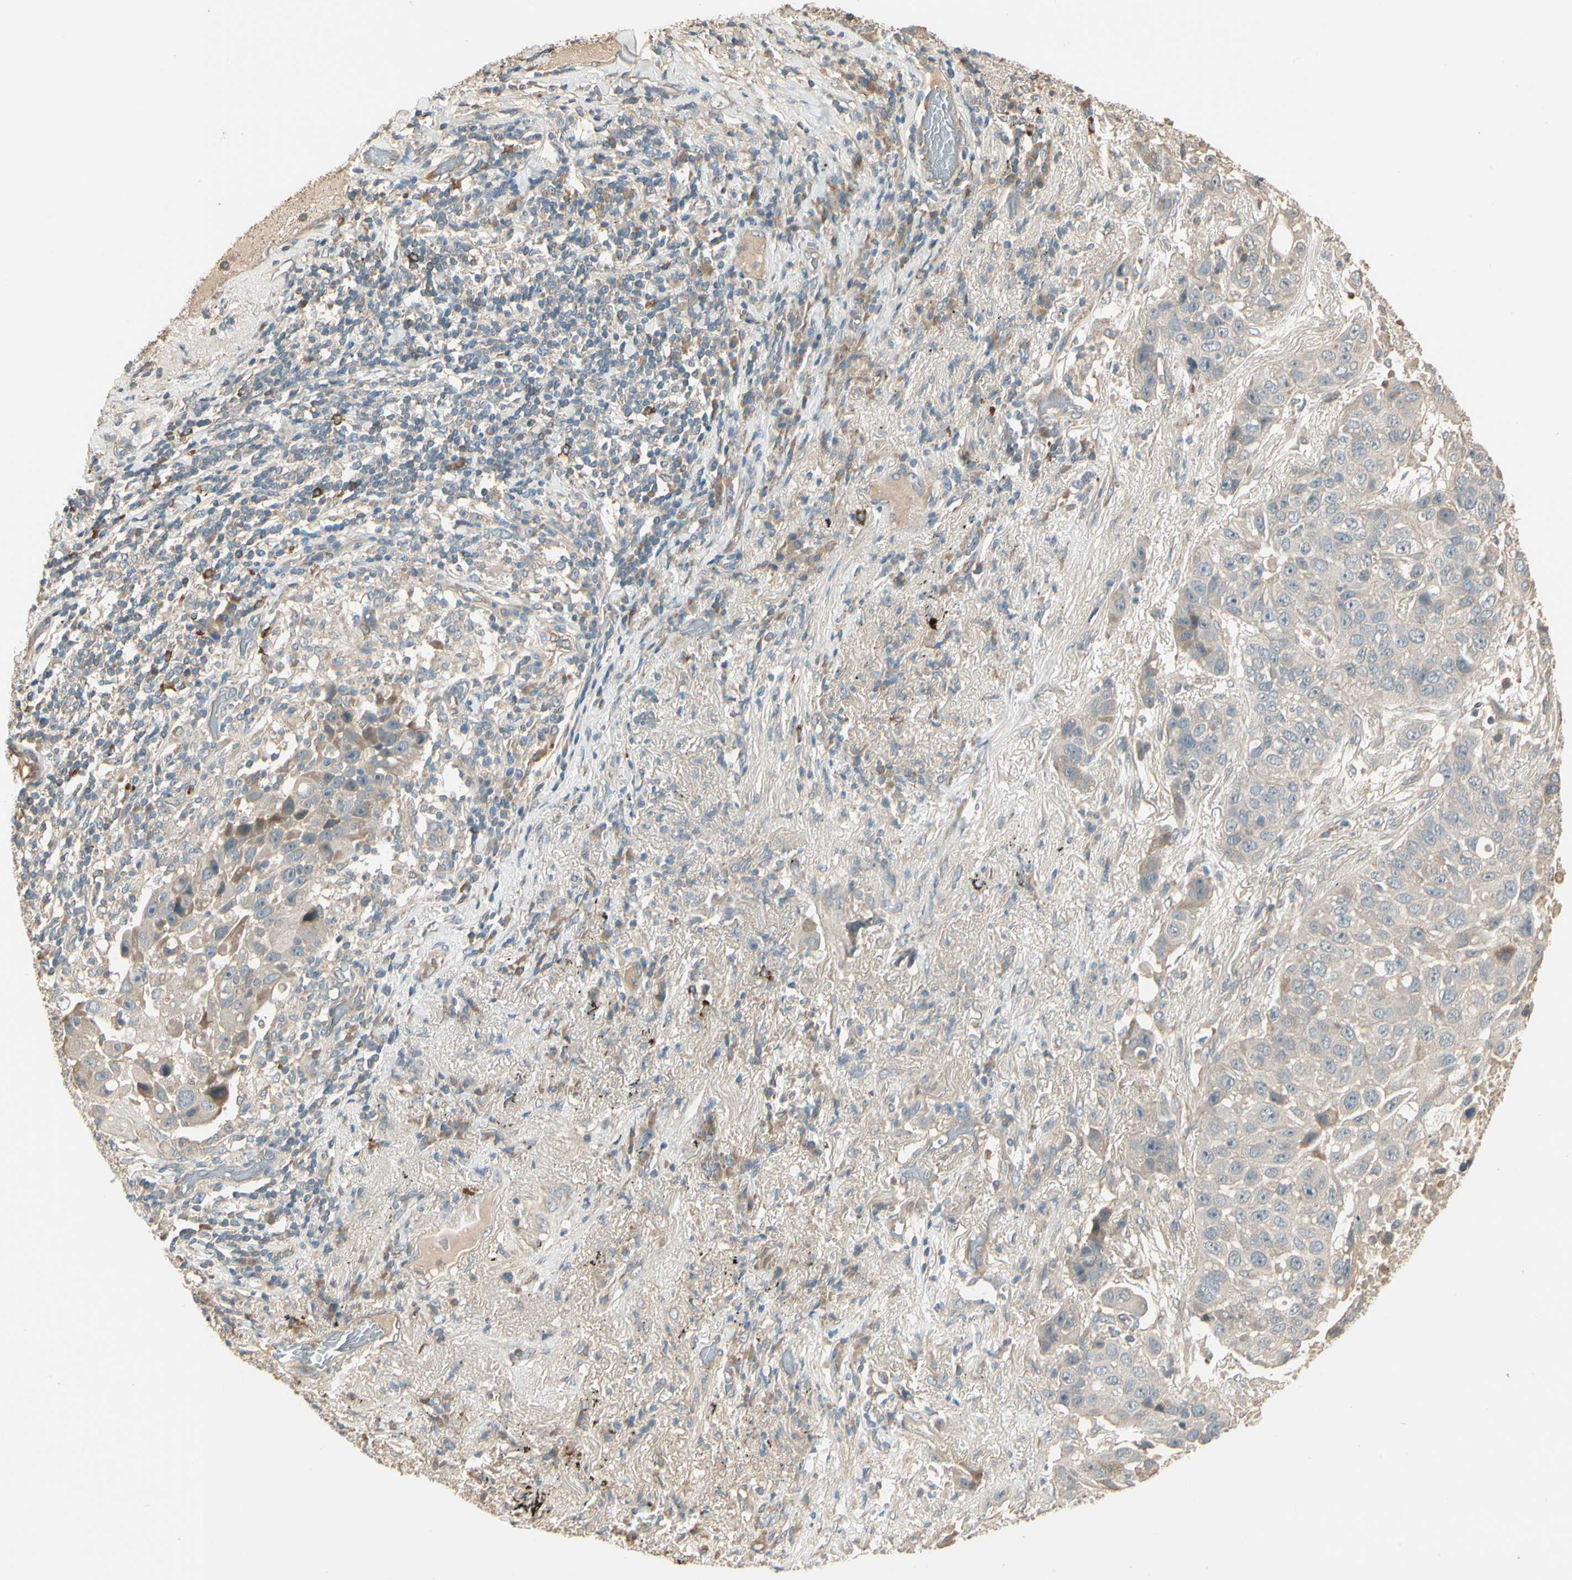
{"staining": {"intensity": "weak", "quantity": "25%-75%", "location": "cytoplasmic/membranous"}, "tissue": "lung cancer", "cell_type": "Tumor cells", "image_type": "cancer", "snomed": [{"axis": "morphology", "description": "Squamous cell carcinoma, NOS"}, {"axis": "topography", "description": "Lung"}], "caption": "An IHC image of neoplastic tissue is shown. Protein staining in brown labels weak cytoplasmic/membranous positivity in lung cancer within tumor cells. Nuclei are stained in blue.", "gene": "TNFRSF21", "patient": {"sex": "male", "age": 57}}